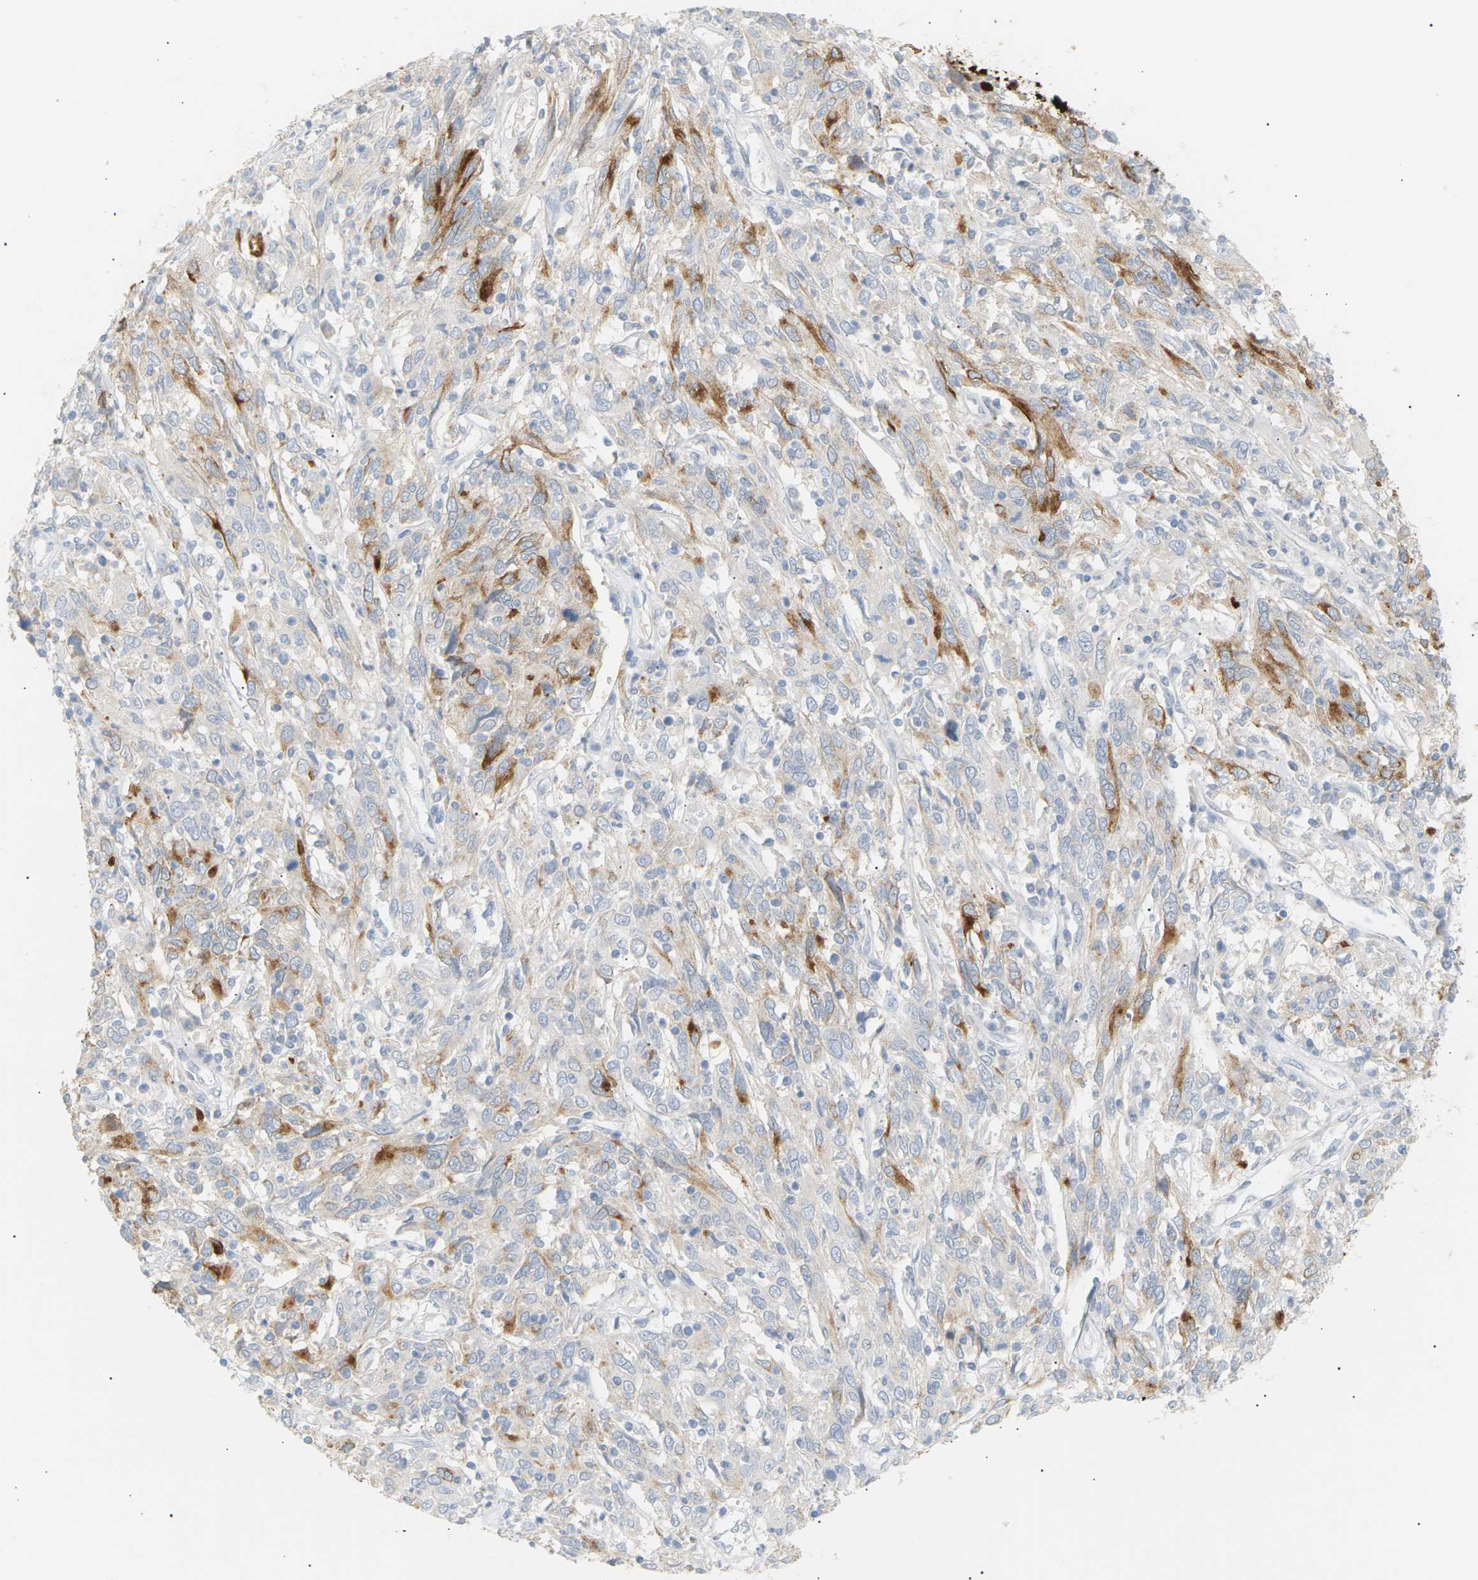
{"staining": {"intensity": "moderate", "quantity": "<25%", "location": "cytoplasmic/membranous"}, "tissue": "cervical cancer", "cell_type": "Tumor cells", "image_type": "cancer", "snomed": [{"axis": "morphology", "description": "Squamous cell carcinoma, NOS"}, {"axis": "topography", "description": "Cervix"}], "caption": "Protein staining demonstrates moderate cytoplasmic/membranous positivity in about <25% of tumor cells in squamous cell carcinoma (cervical).", "gene": "CLU", "patient": {"sex": "female", "age": 46}}